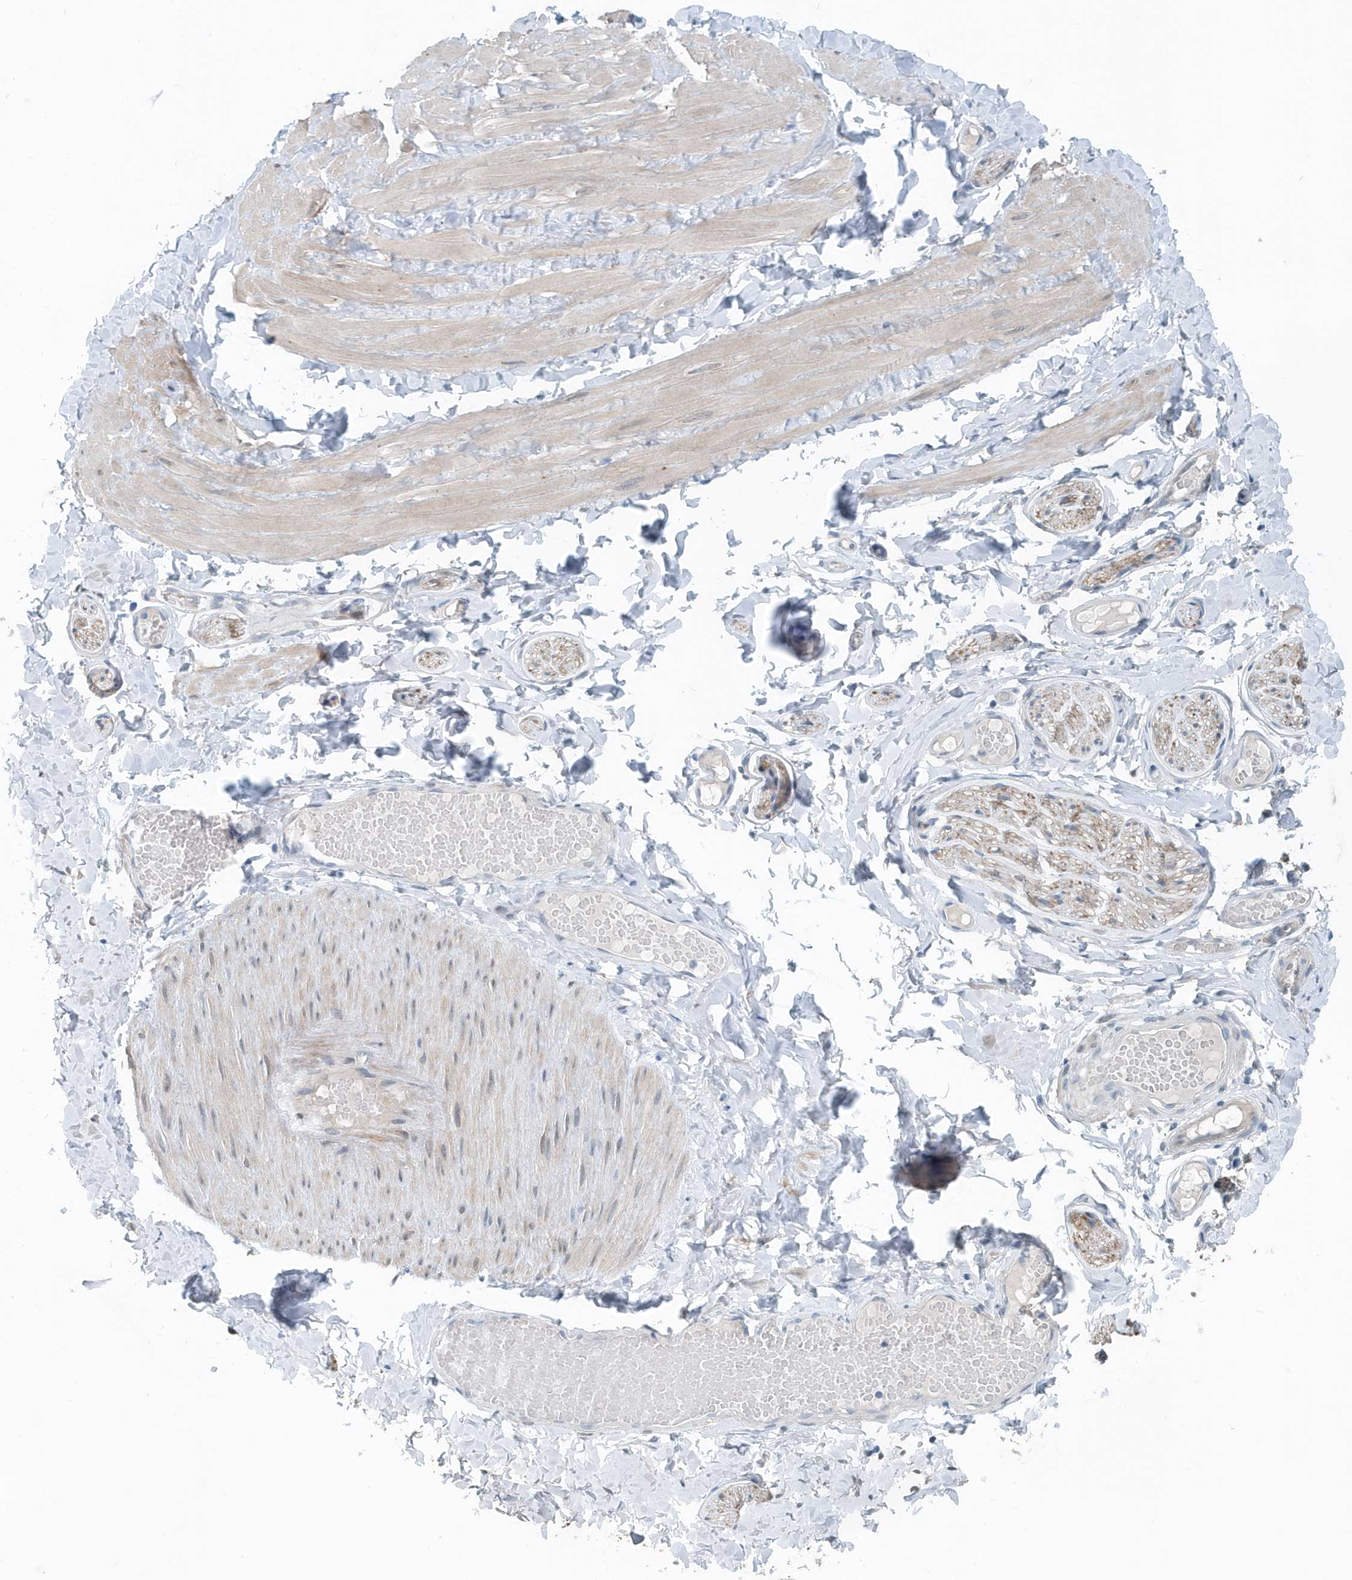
{"staining": {"intensity": "weak", "quantity": ">75%", "location": "cytoplasmic/membranous"}, "tissue": "adipose tissue", "cell_type": "Adipocytes", "image_type": "normal", "snomed": [{"axis": "morphology", "description": "Normal tissue, NOS"}, {"axis": "topography", "description": "Adipose tissue"}, {"axis": "topography", "description": "Vascular tissue"}, {"axis": "topography", "description": "Peripheral nerve tissue"}], "caption": "Immunohistochemical staining of benign adipose tissue demonstrates >75% levels of weak cytoplasmic/membranous protein staining in approximately >75% of adipocytes.", "gene": "PFN2", "patient": {"sex": "male", "age": 25}}